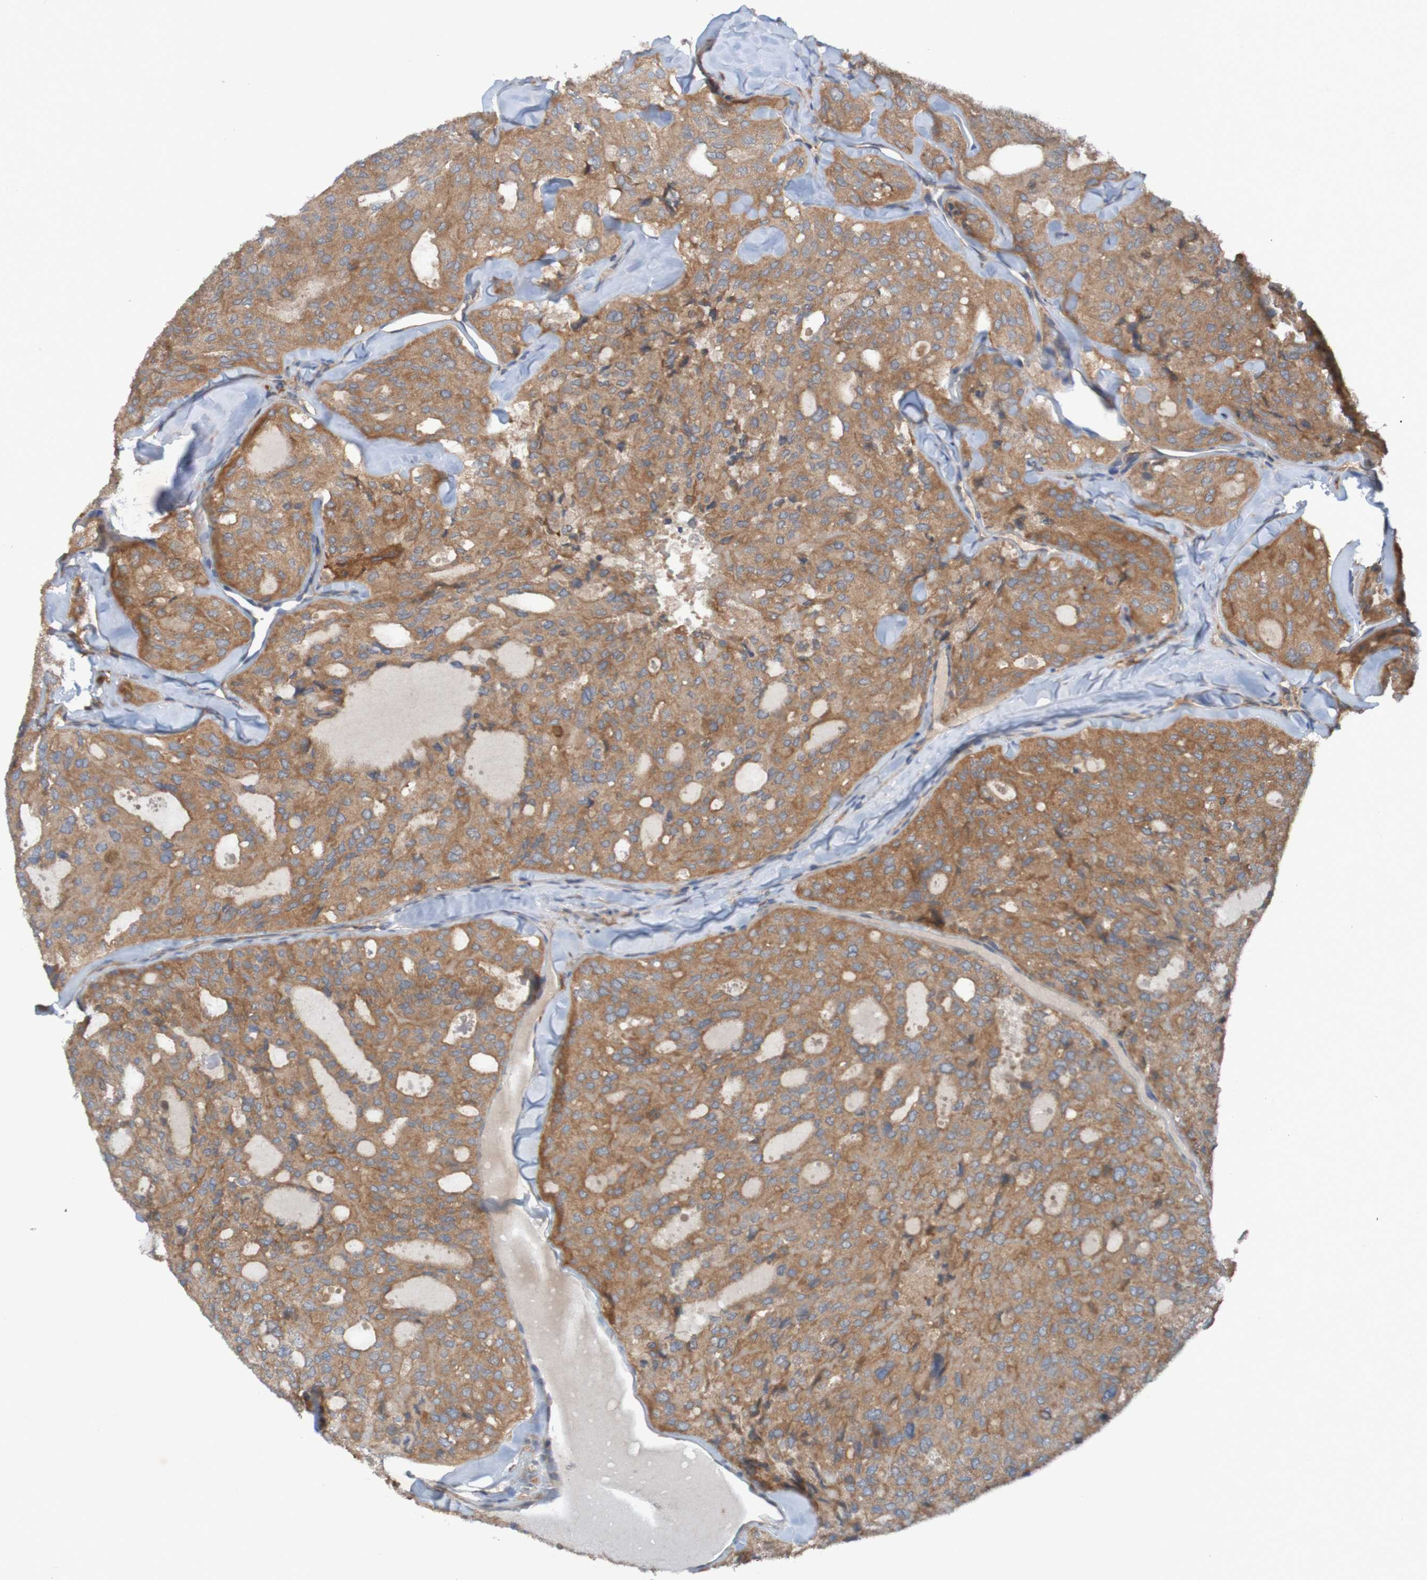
{"staining": {"intensity": "moderate", "quantity": ">75%", "location": "cytoplasmic/membranous"}, "tissue": "thyroid cancer", "cell_type": "Tumor cells", "image_type": "cancer", "snomed": [{"axis": "morphology", "description": "Follicular adenoma carcinoma, NOS"}, {"axis": "topography", "description": "Thyroid gland"}], "caption": "Immunohistochemical staining of human thyroid cancer exhibits moderate cytoplasmic/membranous protein staining in about >75% of tumor cells.", "gene": "DNAJC4", "patient": {"sex": "male", "age": 75}}